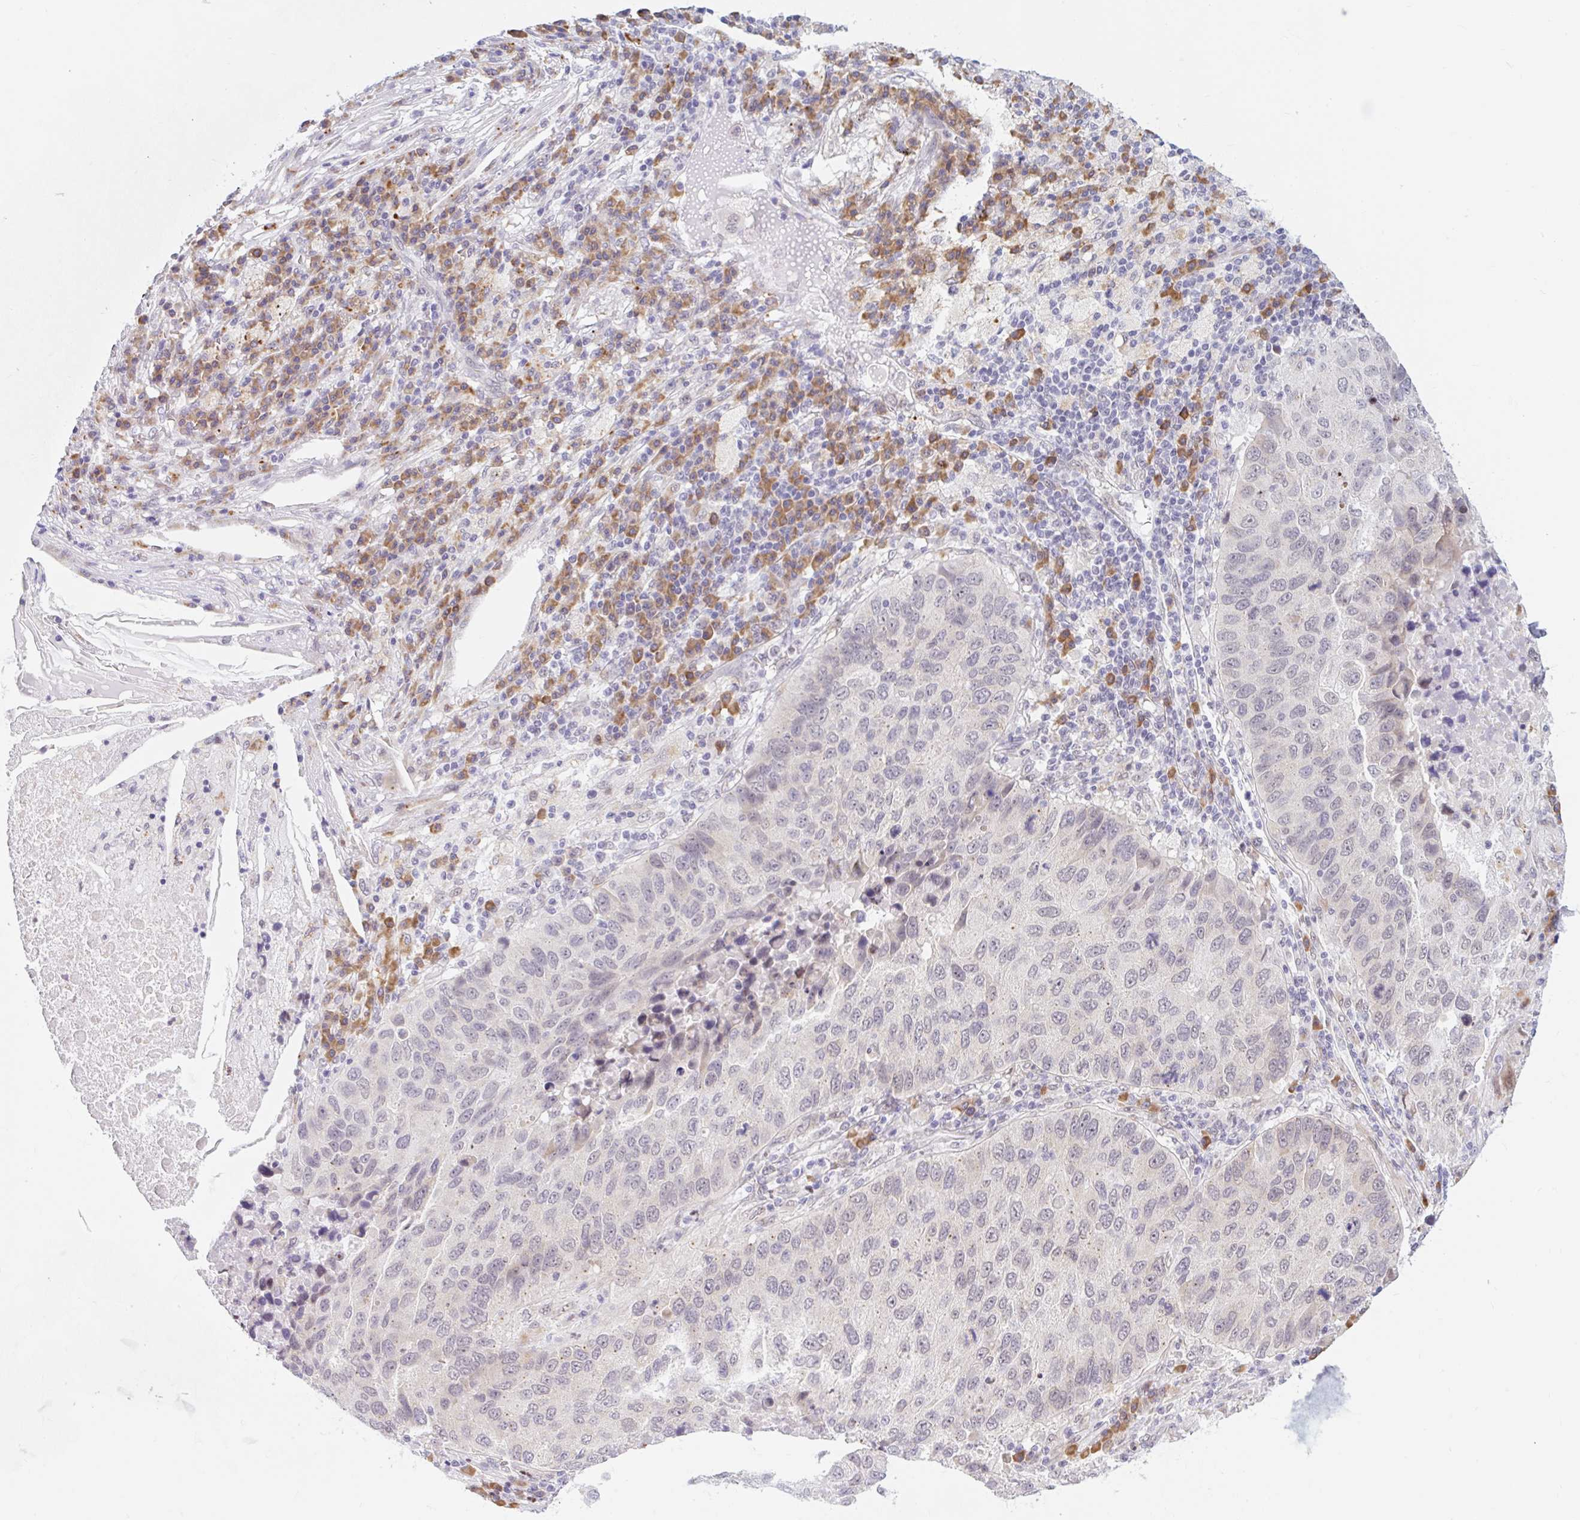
{"staining": {"intensity": "negative", "quantity": "none", "location": "none"}, "tissue": "lung cancer", "cell_type": "Tumor cells", "image_type": "cancer", "snomed": [{"axis": "morphology", "description": "Squamous cell carcinoma, NOS"}, {"axis": "topography", "description": "Lung"}], "caption": "A high-resolution histopathology image shows IHC staining of lung cancer, which exhibits no significant expression in tumor cells.", "gene": "SRSF10", "patient": {"sex": "male", "age": 73}}